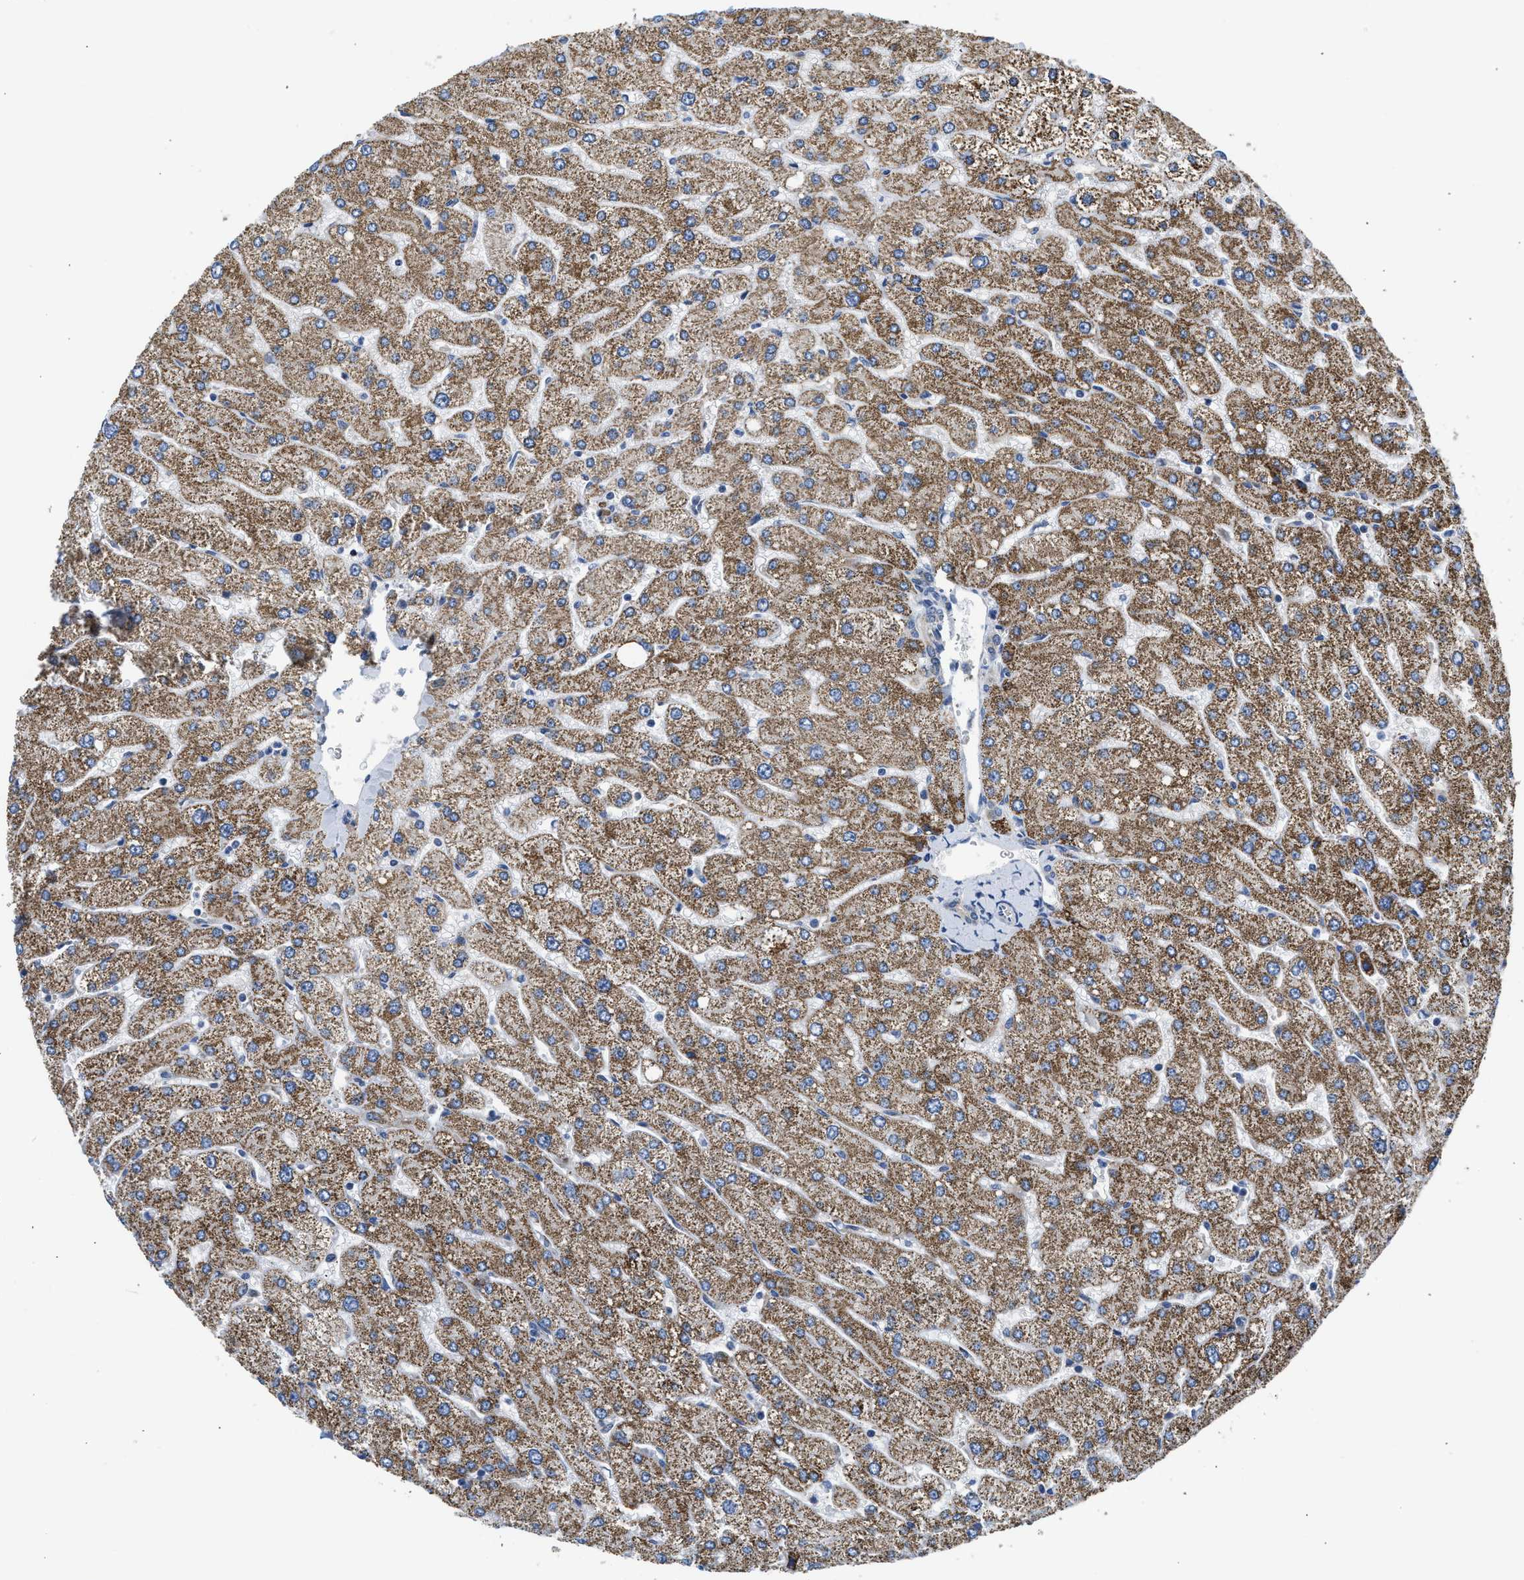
{"staining": {"intensity": "negative", "quantity": "none", "location": "none"}, "tissue": "liver", "cell_type": "Cholangiocytes", "image_type": "normal", "snomed": [{"axis": "morphology", "description": "Normal tissue, NOS"}, {"axis": "topography", "description": "Liver"}], "caption": "DAB immunohistochemical staining of normal human liver displays no significant expression in cholangiocytes.", "gene": "PIM1", "patient": {"sex": "male", "age": 55}}